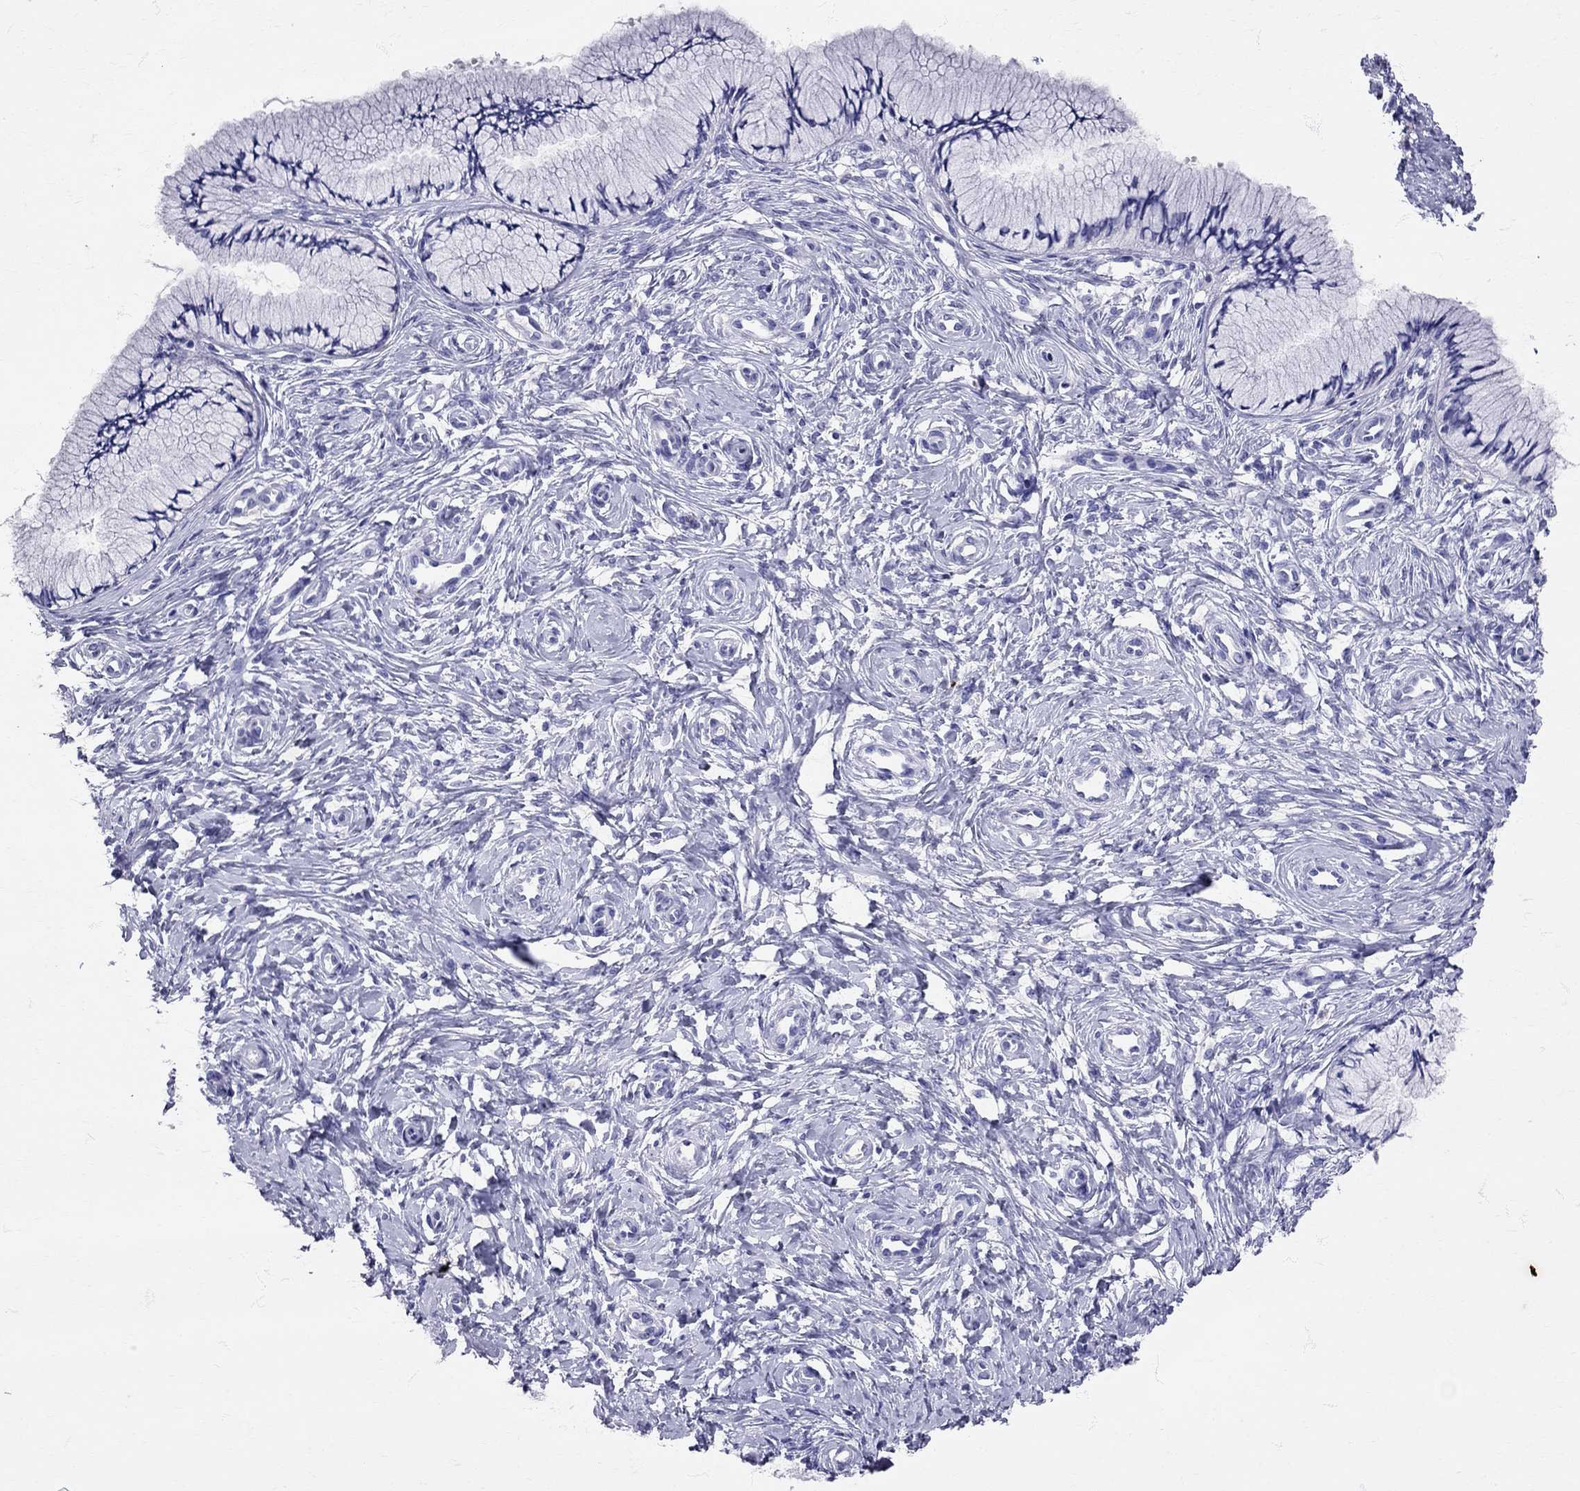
{"staining": {"intensity": "negative", "quantity": "none", "location": "none"}, "tissue": "cervix", "cell_type": "Glandular cells", "image_type": "normal", "snomed": [{"axis": "morphology", "description": "Normal tissue, NOS"}, {"axis": "topography", "description": "Cervix"}], "caption": "Cervix stained for a protein using immunohistochemistry (IHC) displays no positivity glandular cells.", "gene": "AVP", "patient": {"sex": "female", "age": 37}}